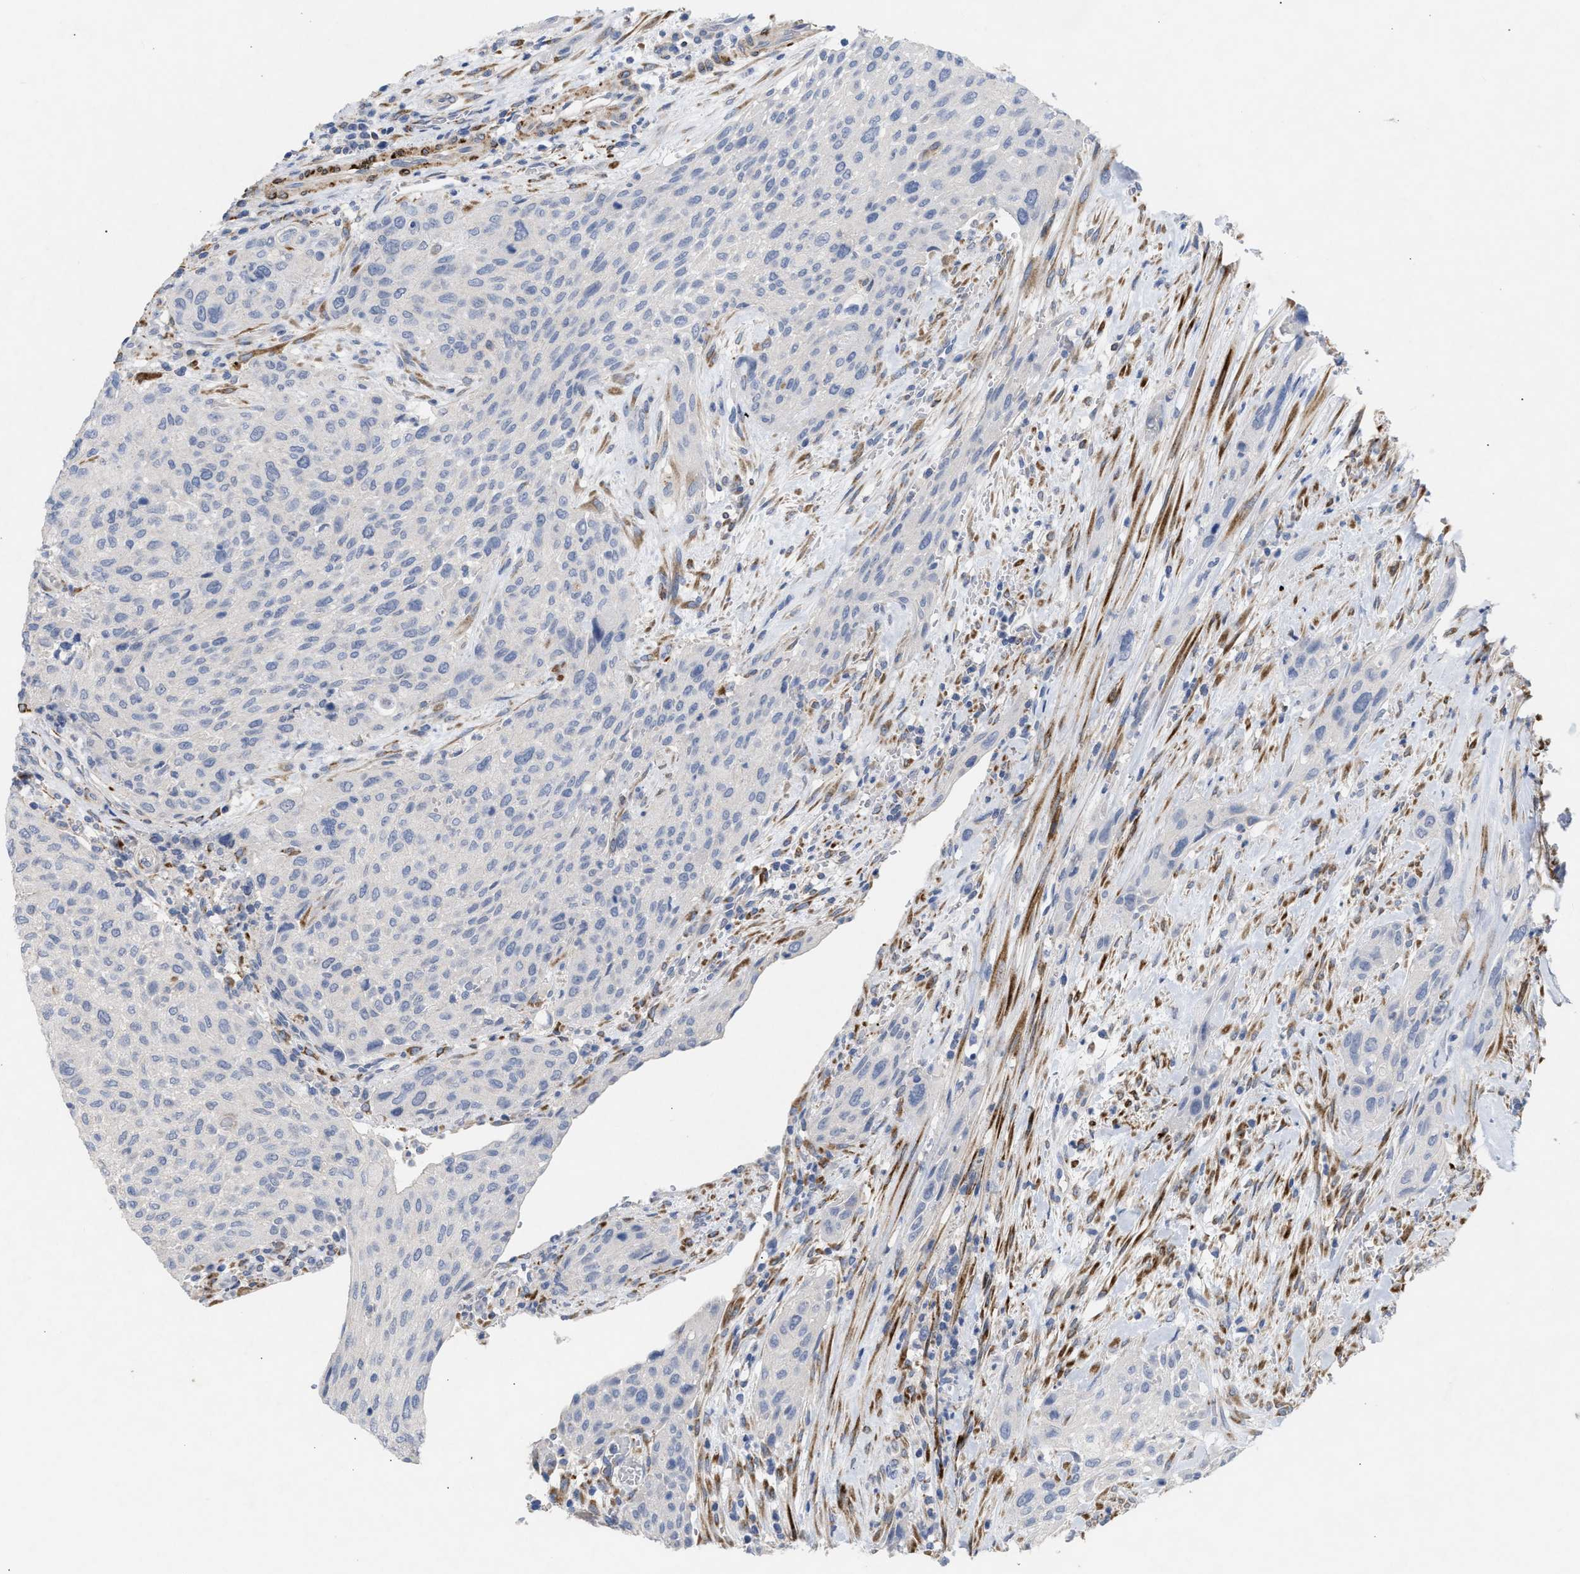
{"staining": {"intensity": "negative", "quantity": "none", "location": "none"}, "tissue": "urothelial cancer", "cell_type": "Tumor cells", "image_type": "cancer", "snomed": [{"axis": "morphology", "description": "Urothelial carcinoma, Low grade"}, {"axis": "morphology", "description": "Urothelial carcinoma, High grade"}, {"axis": "topography", "description": "Urinary bladder"}], "caption": "An image of low-grade urothelial carcinoma stained for a protein shows no brown staining in tumor cells.", "gene": "SELENOM", "patient": {"sex": "male", "age": 35}}